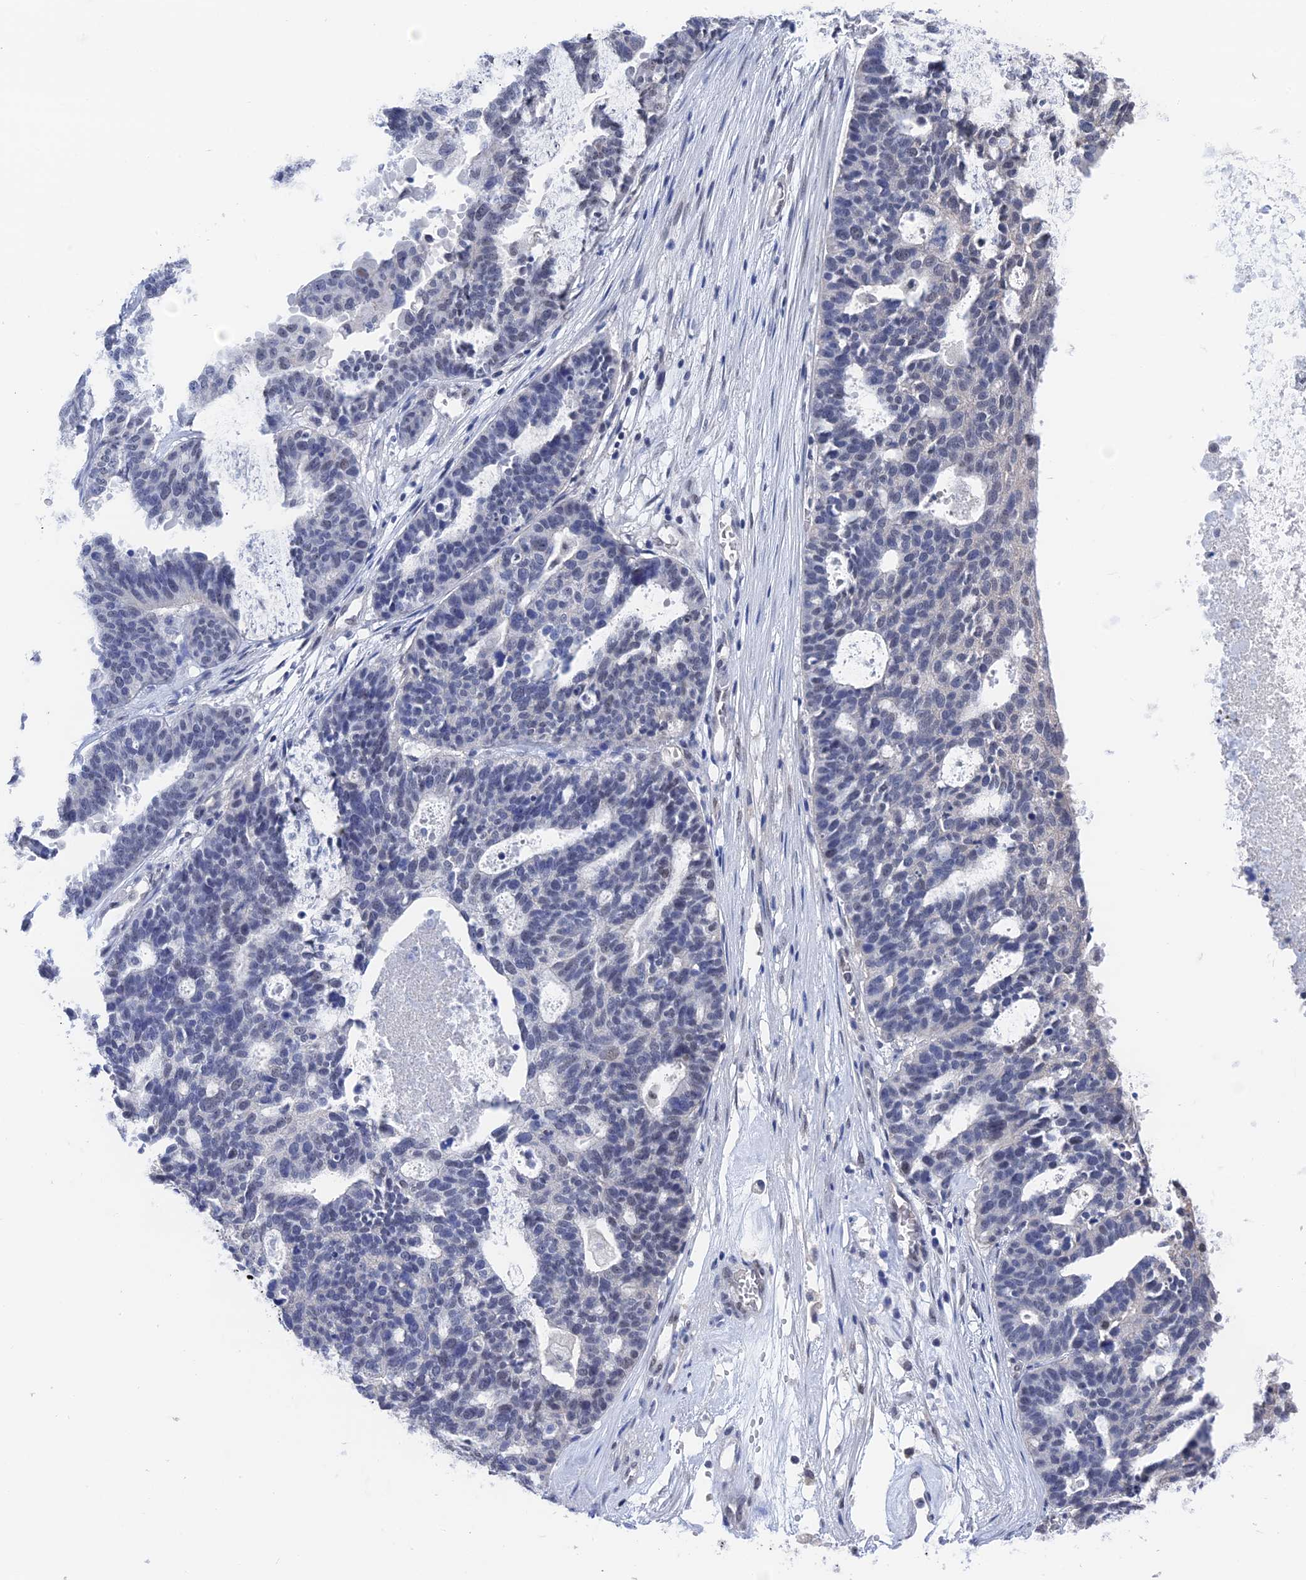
{"staining": {"intensity": "negative", "quantity": "none", "location": "none"}, "tissue": "ovarian cancer", "cell_type": "Tumor cells", "image_type": "cancer", "snomed": [{"axis": "morphology", "description": "Cystadenocarcinoma, serous, NOS"}, {"axis": "topography", "description": "Ovary"}], "caption": "Immunohistochemical staining of human ovarian cancer (serous cystadenocarcinoma) exhibits no significant expression in tumor cells. (Stains: DAB immunohistochemistry (IHC) with hematoxylin counter stain, Microscopy: brightfield microscopy at high magnification).", "gene": "TSSC4", "patient": {"sex": "female", "age": 59}}